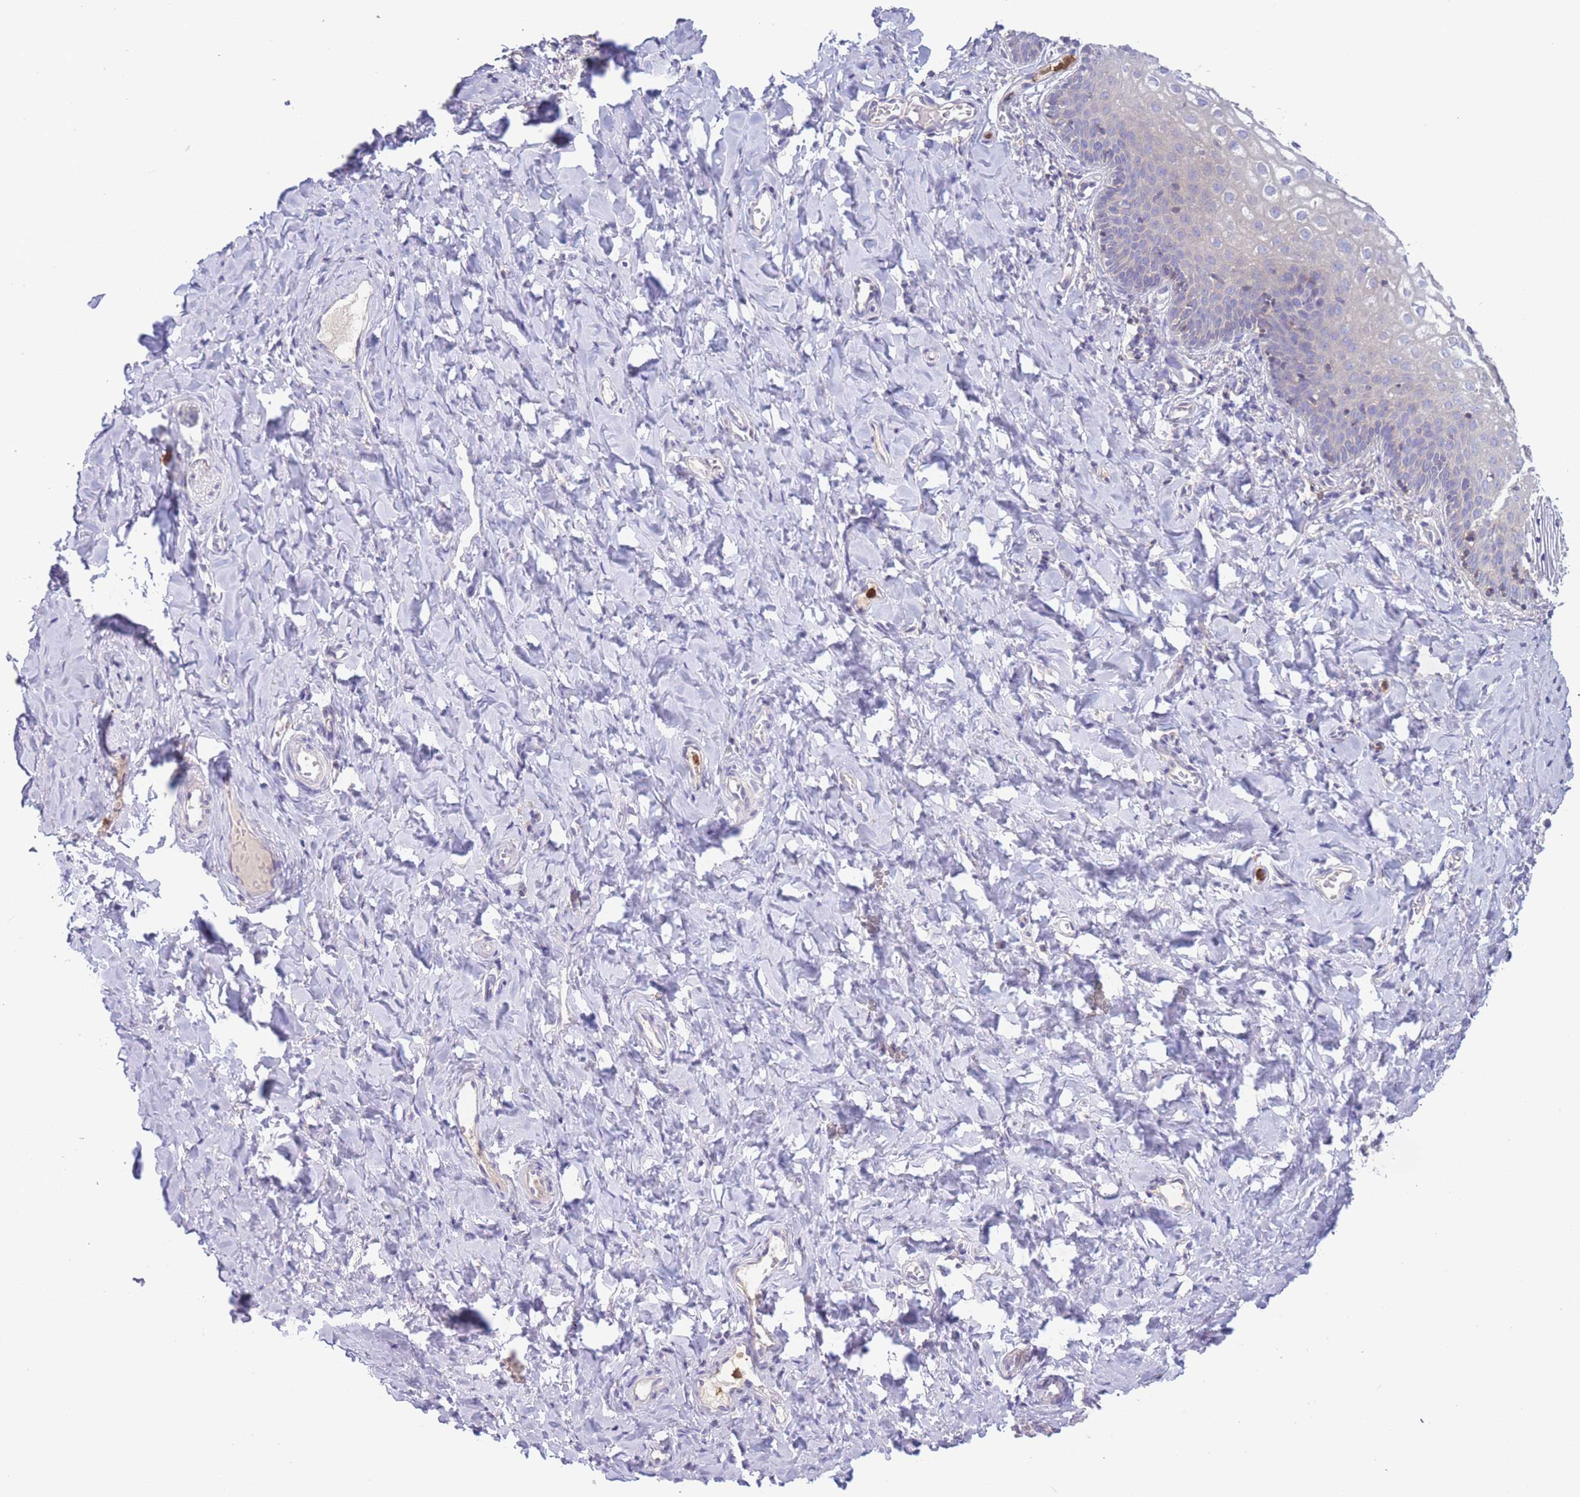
{"staining": {"intensity": "negative", "quantity": "none", "location": "none"}, "tissue": "vagina", "cell_type": "Squamous epithelial cells", "image_type": "normal", "snomed": [{"axis": "morphology", "description": "Normal tissue, NOS"}, {"axis": "topography", "description": "Vagina"}], "caption": "The image displays no staining of squamous epithelial cells in normal vagina. (DAB immunohistochemistry, high magnification).", "gene": "ST3GAL4", "patient": {"sex": "female", "age": 60}}